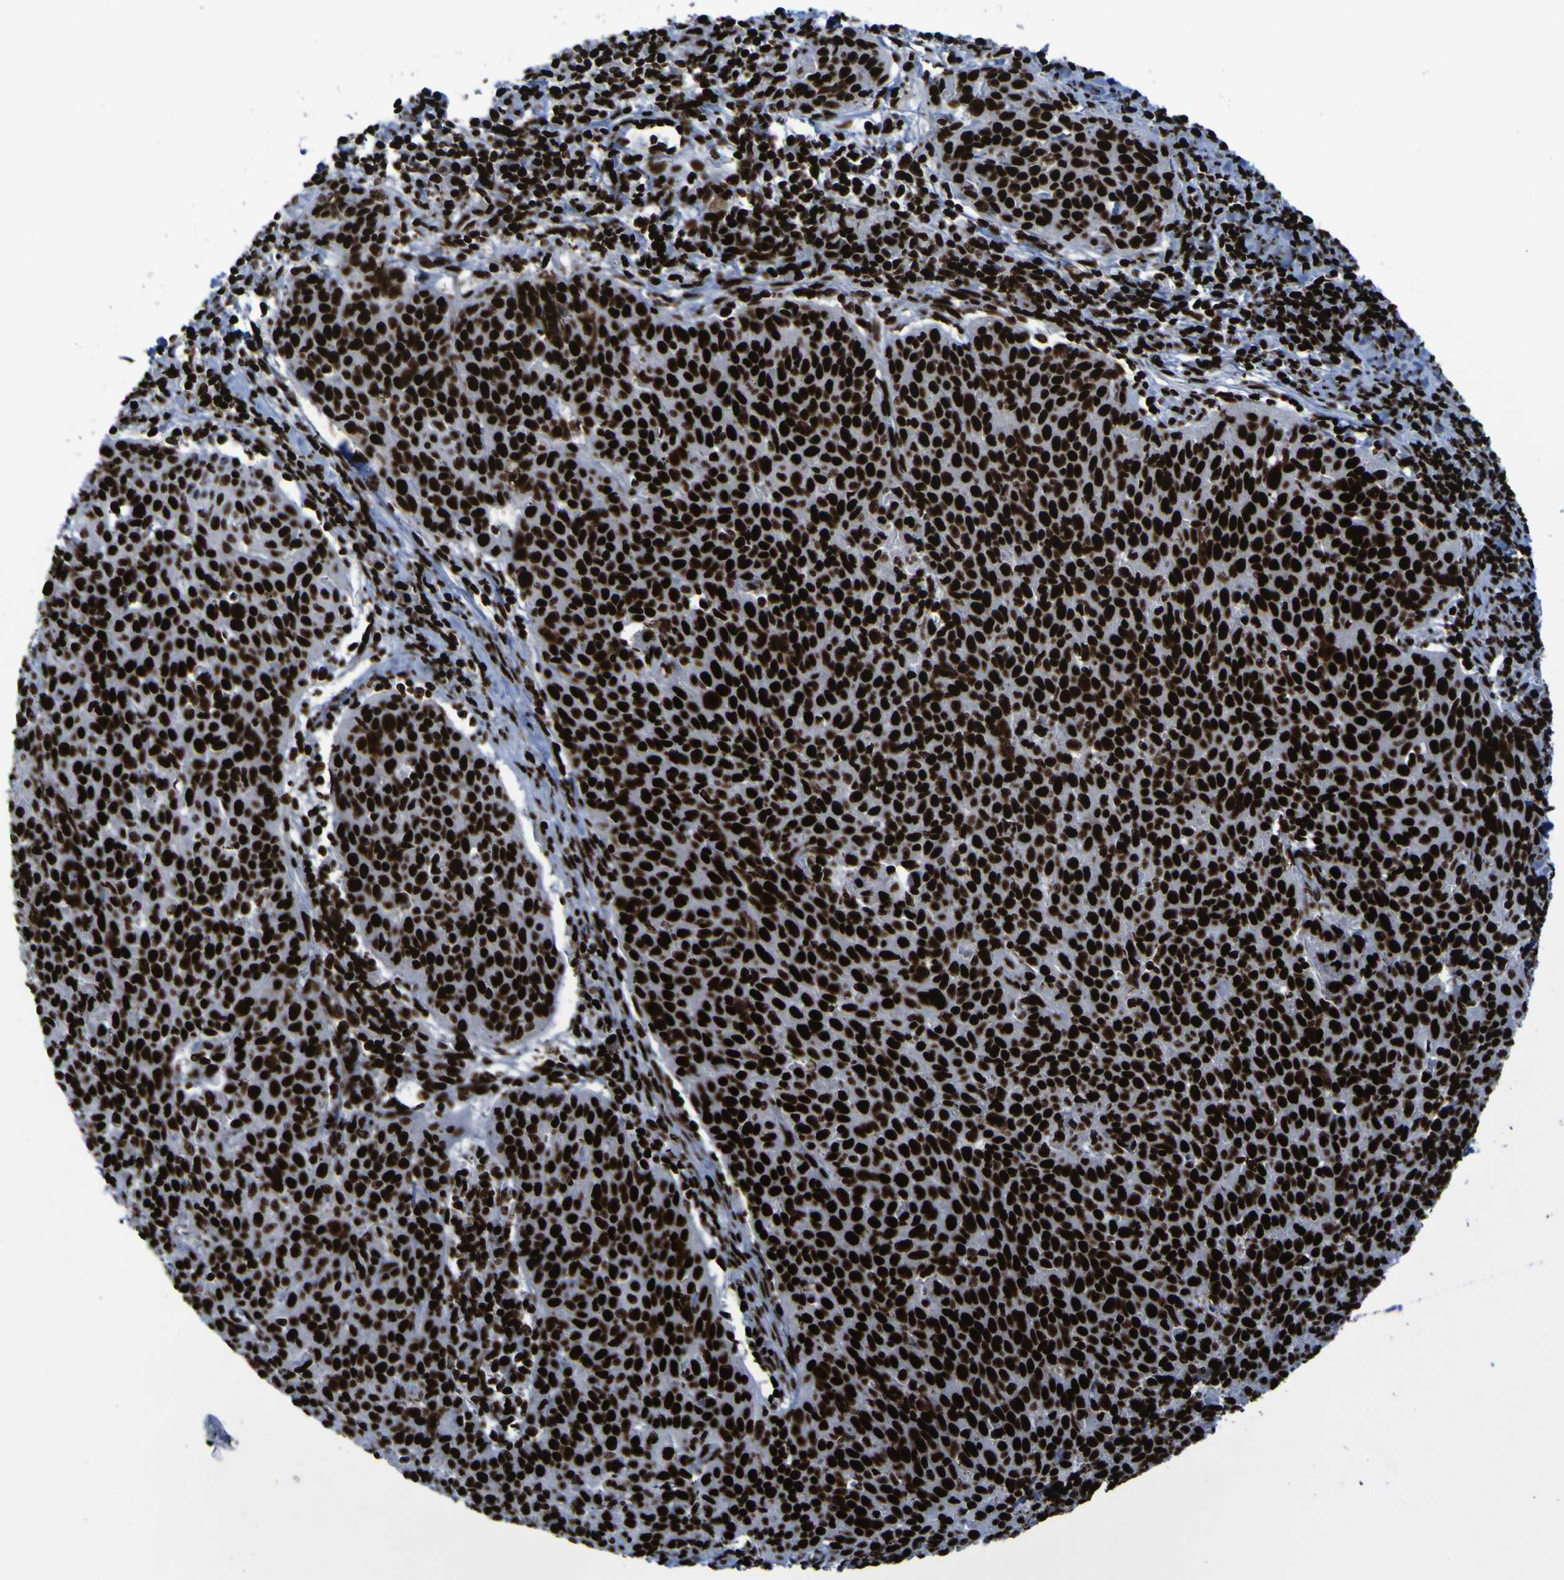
{"staining": {"intensity": "strong", "quantity": ">75%", "location": "nuclear"}, "tissue": "cervical cancer", "cell_type": "Tumor cells", "image_type": "cancer", "snomed": [{"axis": "morphology", "description": "Squamous cell carcinoma, NOS"}, {"axis": "topography", "description": "Cervix"}], "caption": "Squamous cell carcinoma (cervical) was stained to show a protein in brown. There is high levels of strong nuclear positivity in approximately >75% of tumor cells.", "gene": "NPM1", "patient": {"sex": "female", "age": 38}}